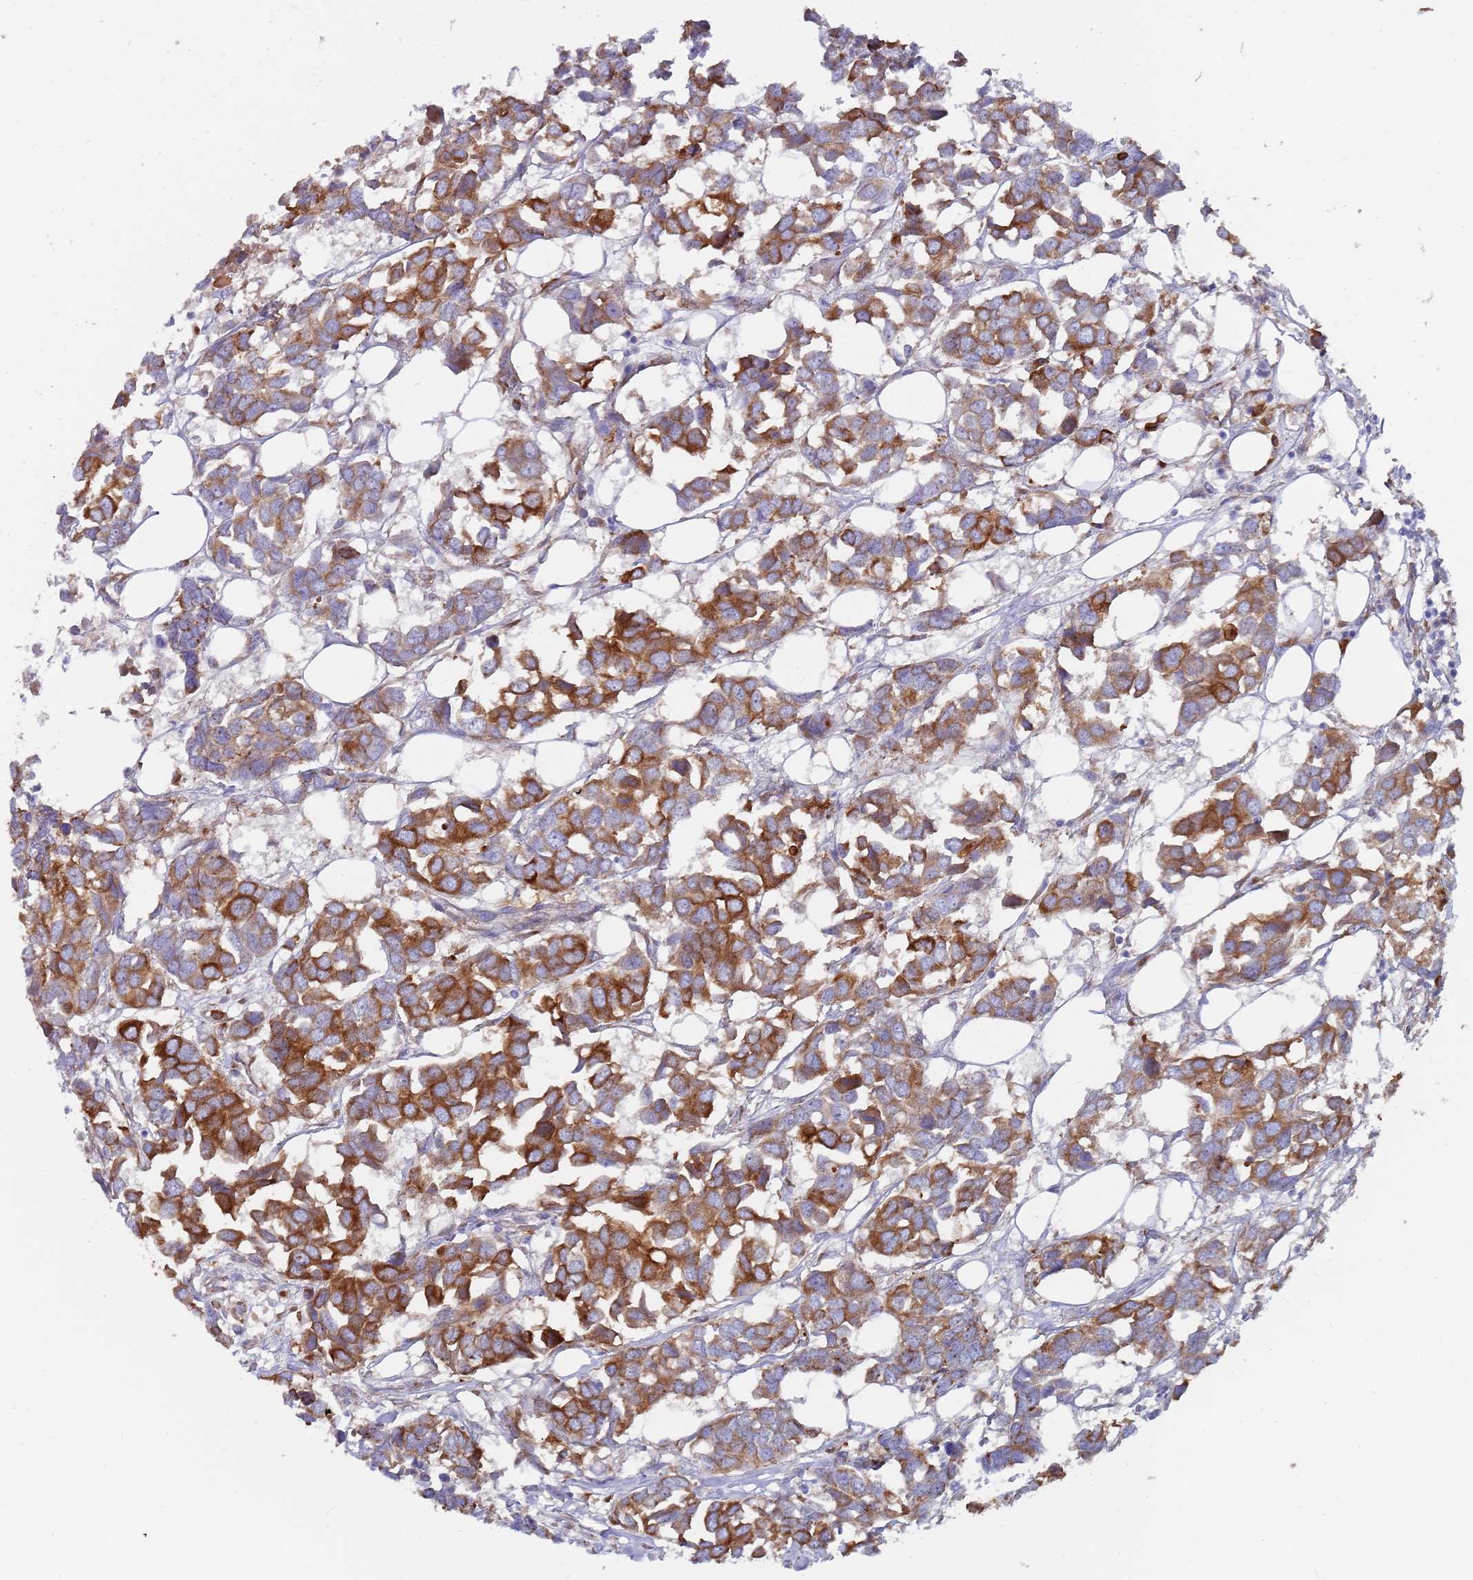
{"staining": {"intensity": "moderate", "quantity": ">75%", "location": "cytoplasmic/membranous"}, "tissue": "breast cancer", "cell_type": "Tumor cells", "image_type": "cancer", "snomed": [{"axis": "morphology", "description": "Duct carcinoma"}, {"axis": "topography", "description": "Breast"}], "caption": "There is medium levels of moderate cytoplasmic/membranous positivity in tumor cells of infiltrating ductal carcinoma (breast), as demonstrated by immunohistochemical staining (brown color).", "gene": "ZNF844", "patient": {"sex": "female", "age": 83}}